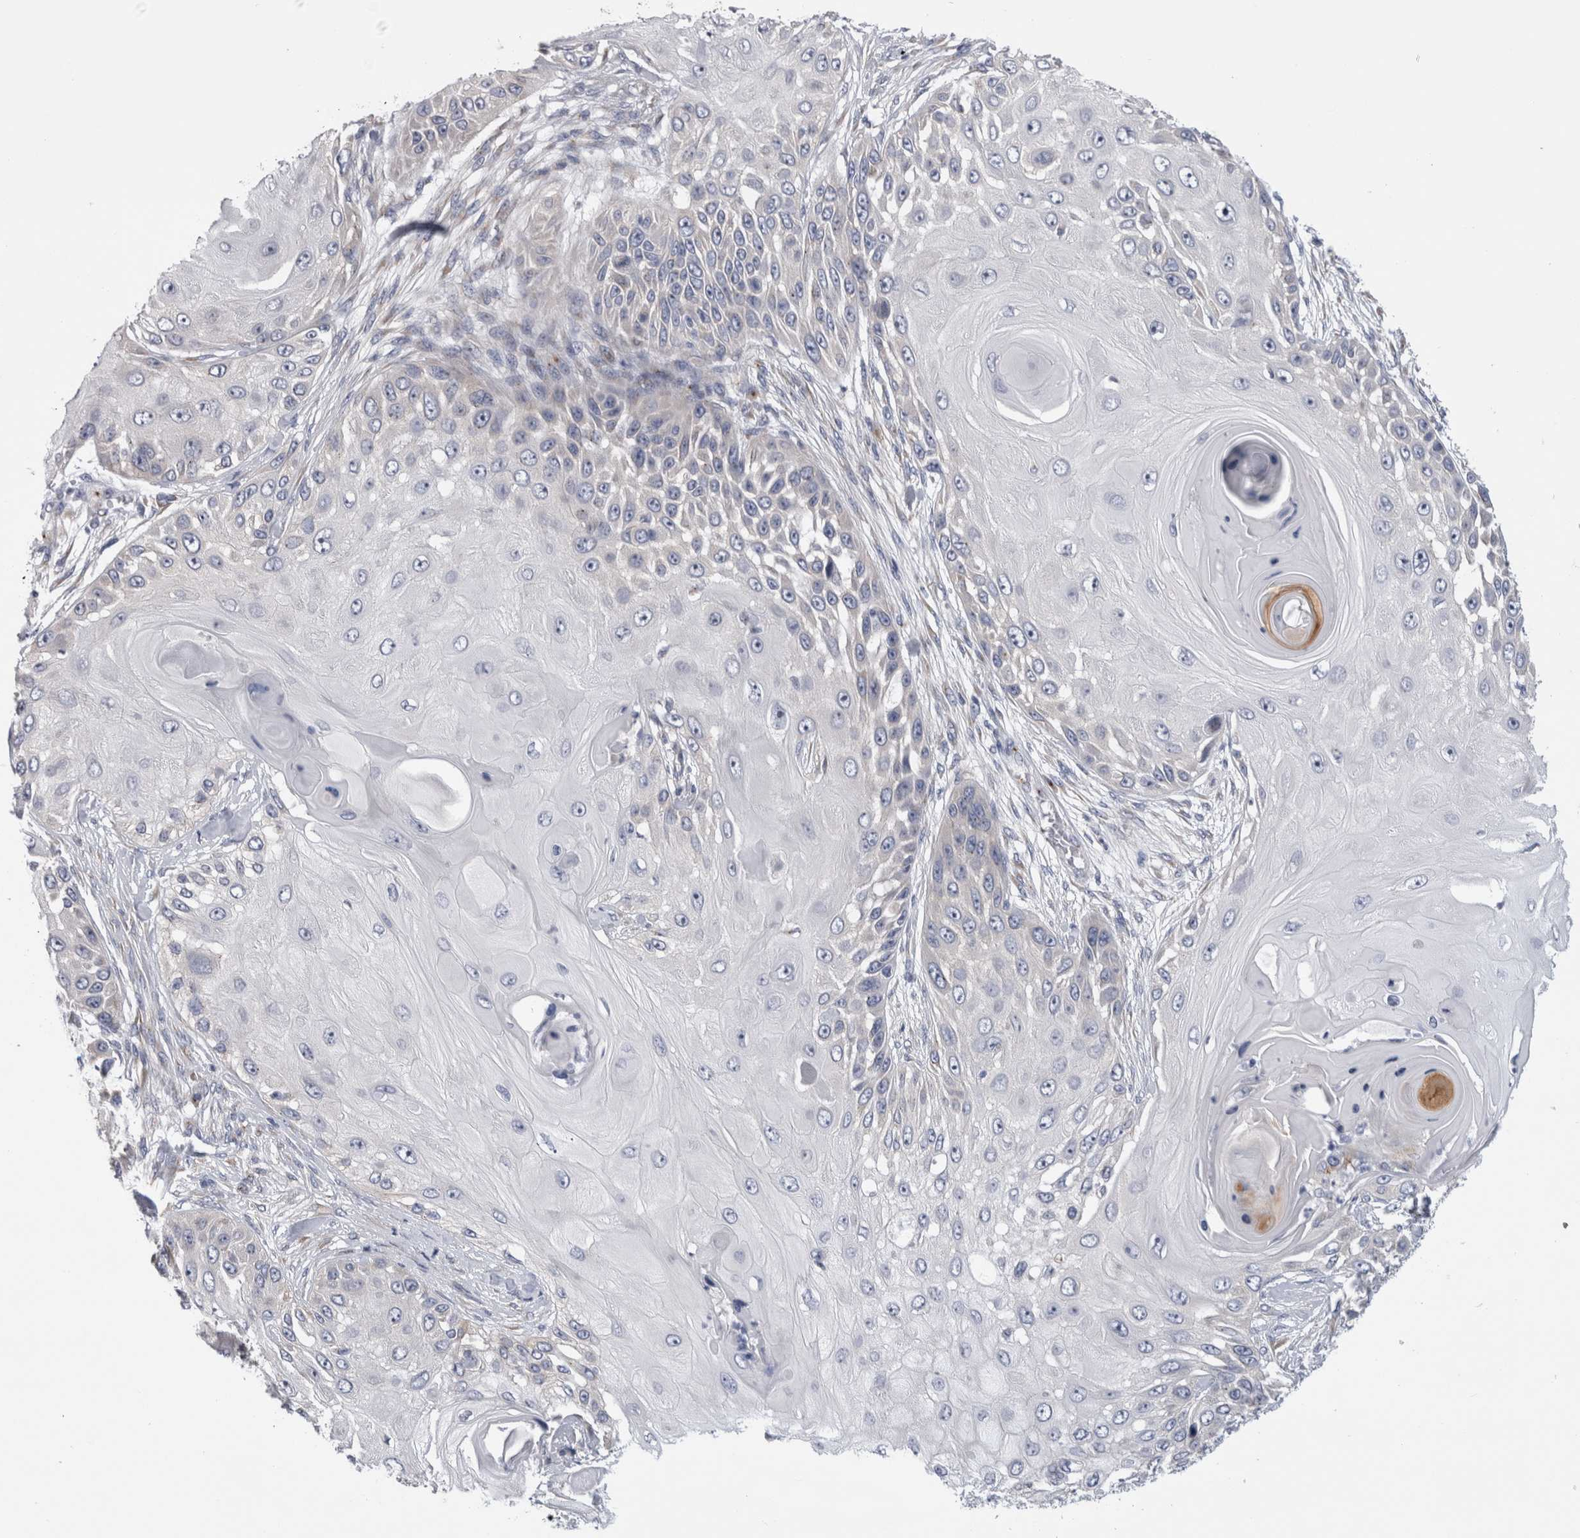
{"staining": {"intensity": "negative", "quantity": "none", "location": "none"}, "tissue": "skin cancer", "cell_type": "Tumor cells", "image_type": "cancer", "snomed": [{"axis": "morphology", "description": "Squamous cell carcinoma, NOS"}, {"axis": "topography", "description": "Skin"}], "caption": "Immunohistochemical staining of skin cancer (squamous cell carcinoma) reveals no significant staining in tumor cells.", "gene": "AKAP9", "patient": {"sex": "female", "age": 44}}